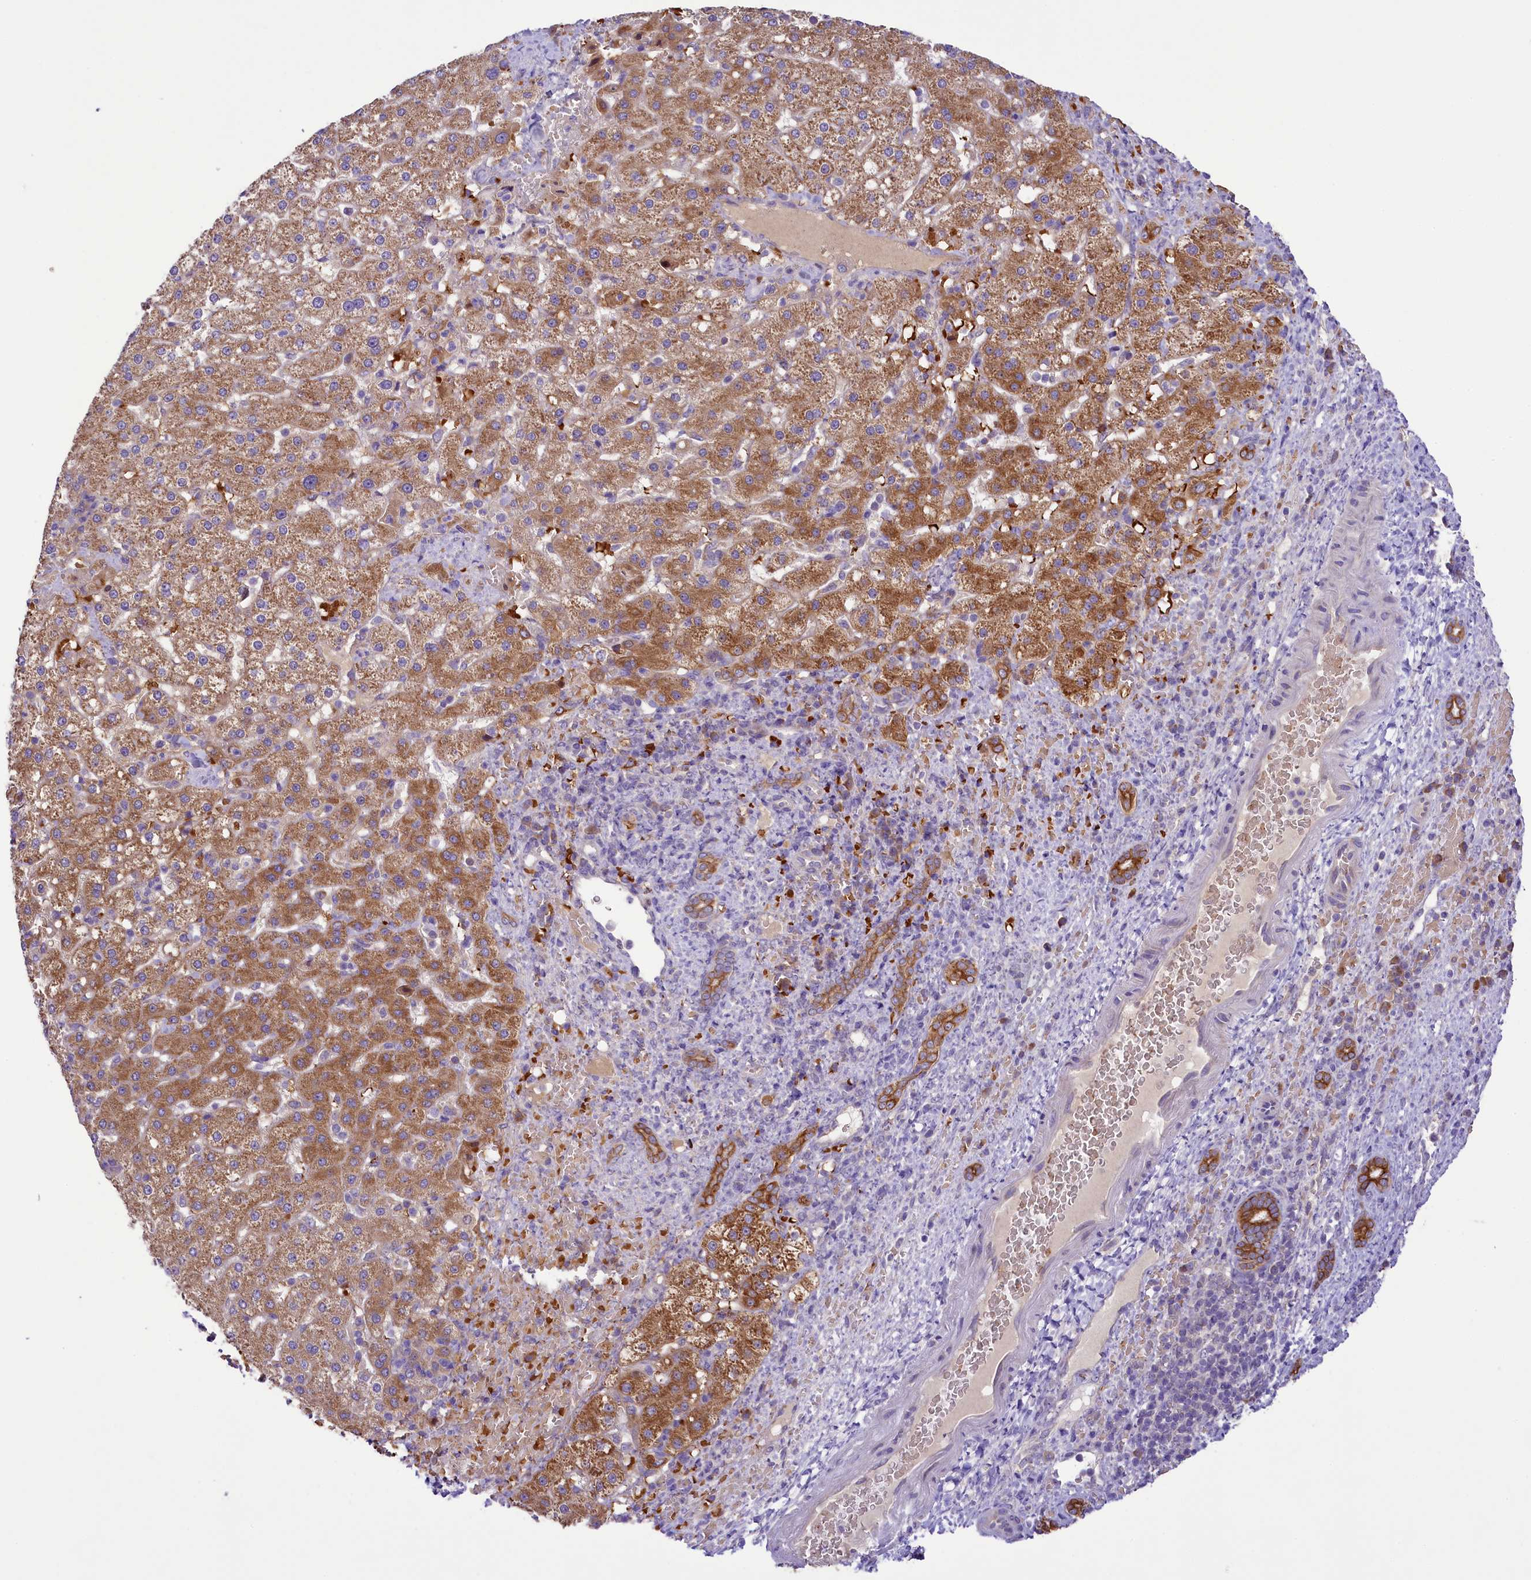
{"staining": {"intensity": "moderate", "quantity": ">75%", "location": "cytoplasmic/membranous"}, "tissue": "liver cancer", "cell_type": "Tumor cells", "image_type": "cancer", "snomed": [{"axis": "morphology", "description": "Normal tissue, NOS"}, {"axis": "morphology", "description": "Carcinoma, Hepatocellular, NOS"}, {"axis": "topography", "description": "Liver"}], "caption": "An image showing moderate cytoplasmic/membranous staining in approximately >75% of tumor cells in liver cancer (hepatocellular carcinoma), as visualized by brown immunohistochemical staining.", "gene": "LARP4", "patient": {"sex": "male", "age": 57}}